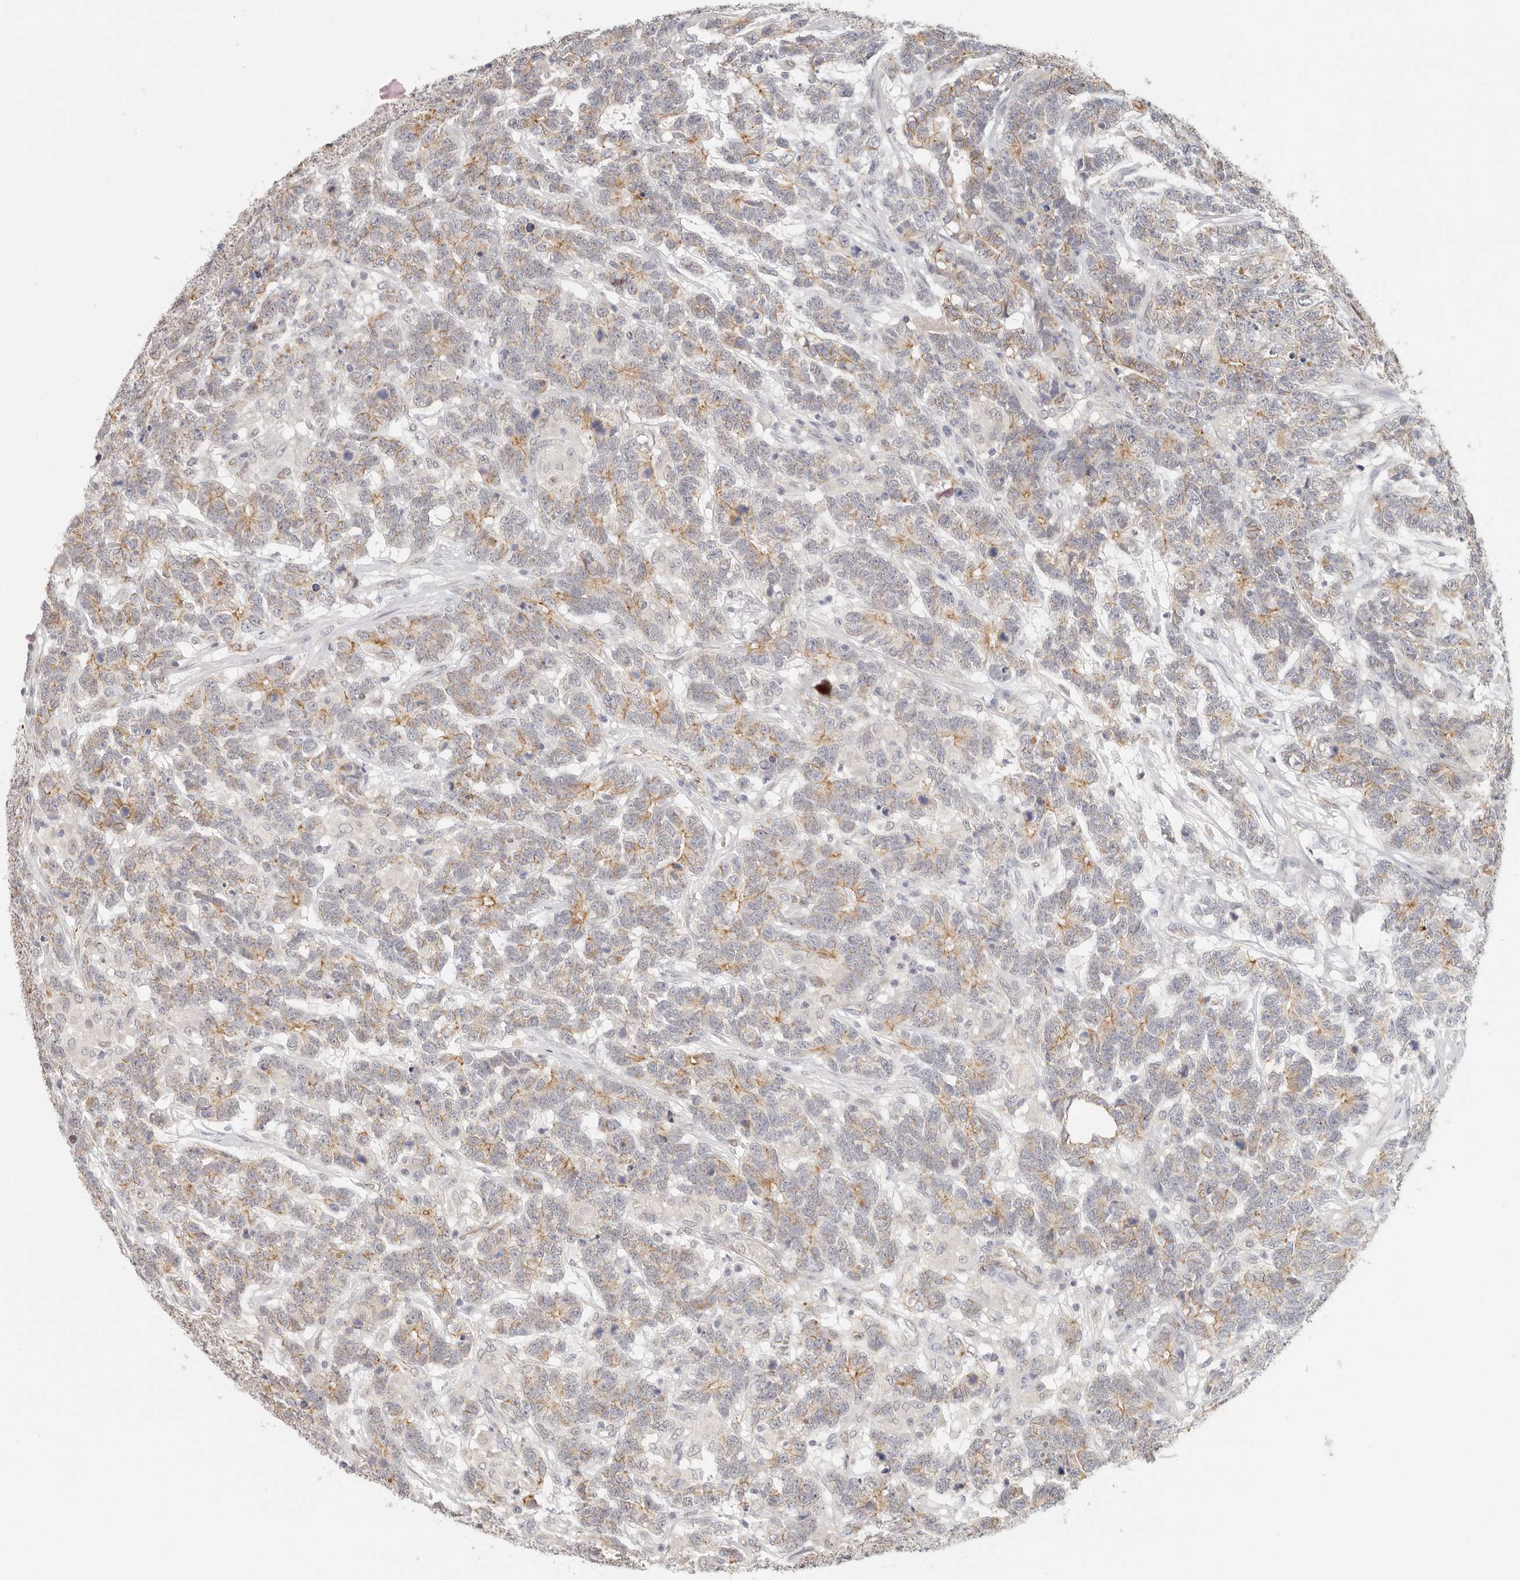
{"staining": {"intensity": "moderate", "quantity": "25%-75%", "location": "cytoplasmic/membranous"}, "tissue": "testis cancer", "cell_type": "Tumor cells", "image_type": "cancer", "snomed": [{"axis": "morphology", "description": "Carcinoma, Embryonal, NOS"}, {"axis": "topography", "description": "Testis"}], "caption": "Human testis cancer (embryonal carcinoma) stained for a protein (brown) exhibits moderate cytoplasmic/membranous positive expression in about 25%-75% of tumor cells.", "gene": "ANXA9", "patient": {"sex": "male", "age": 26}}